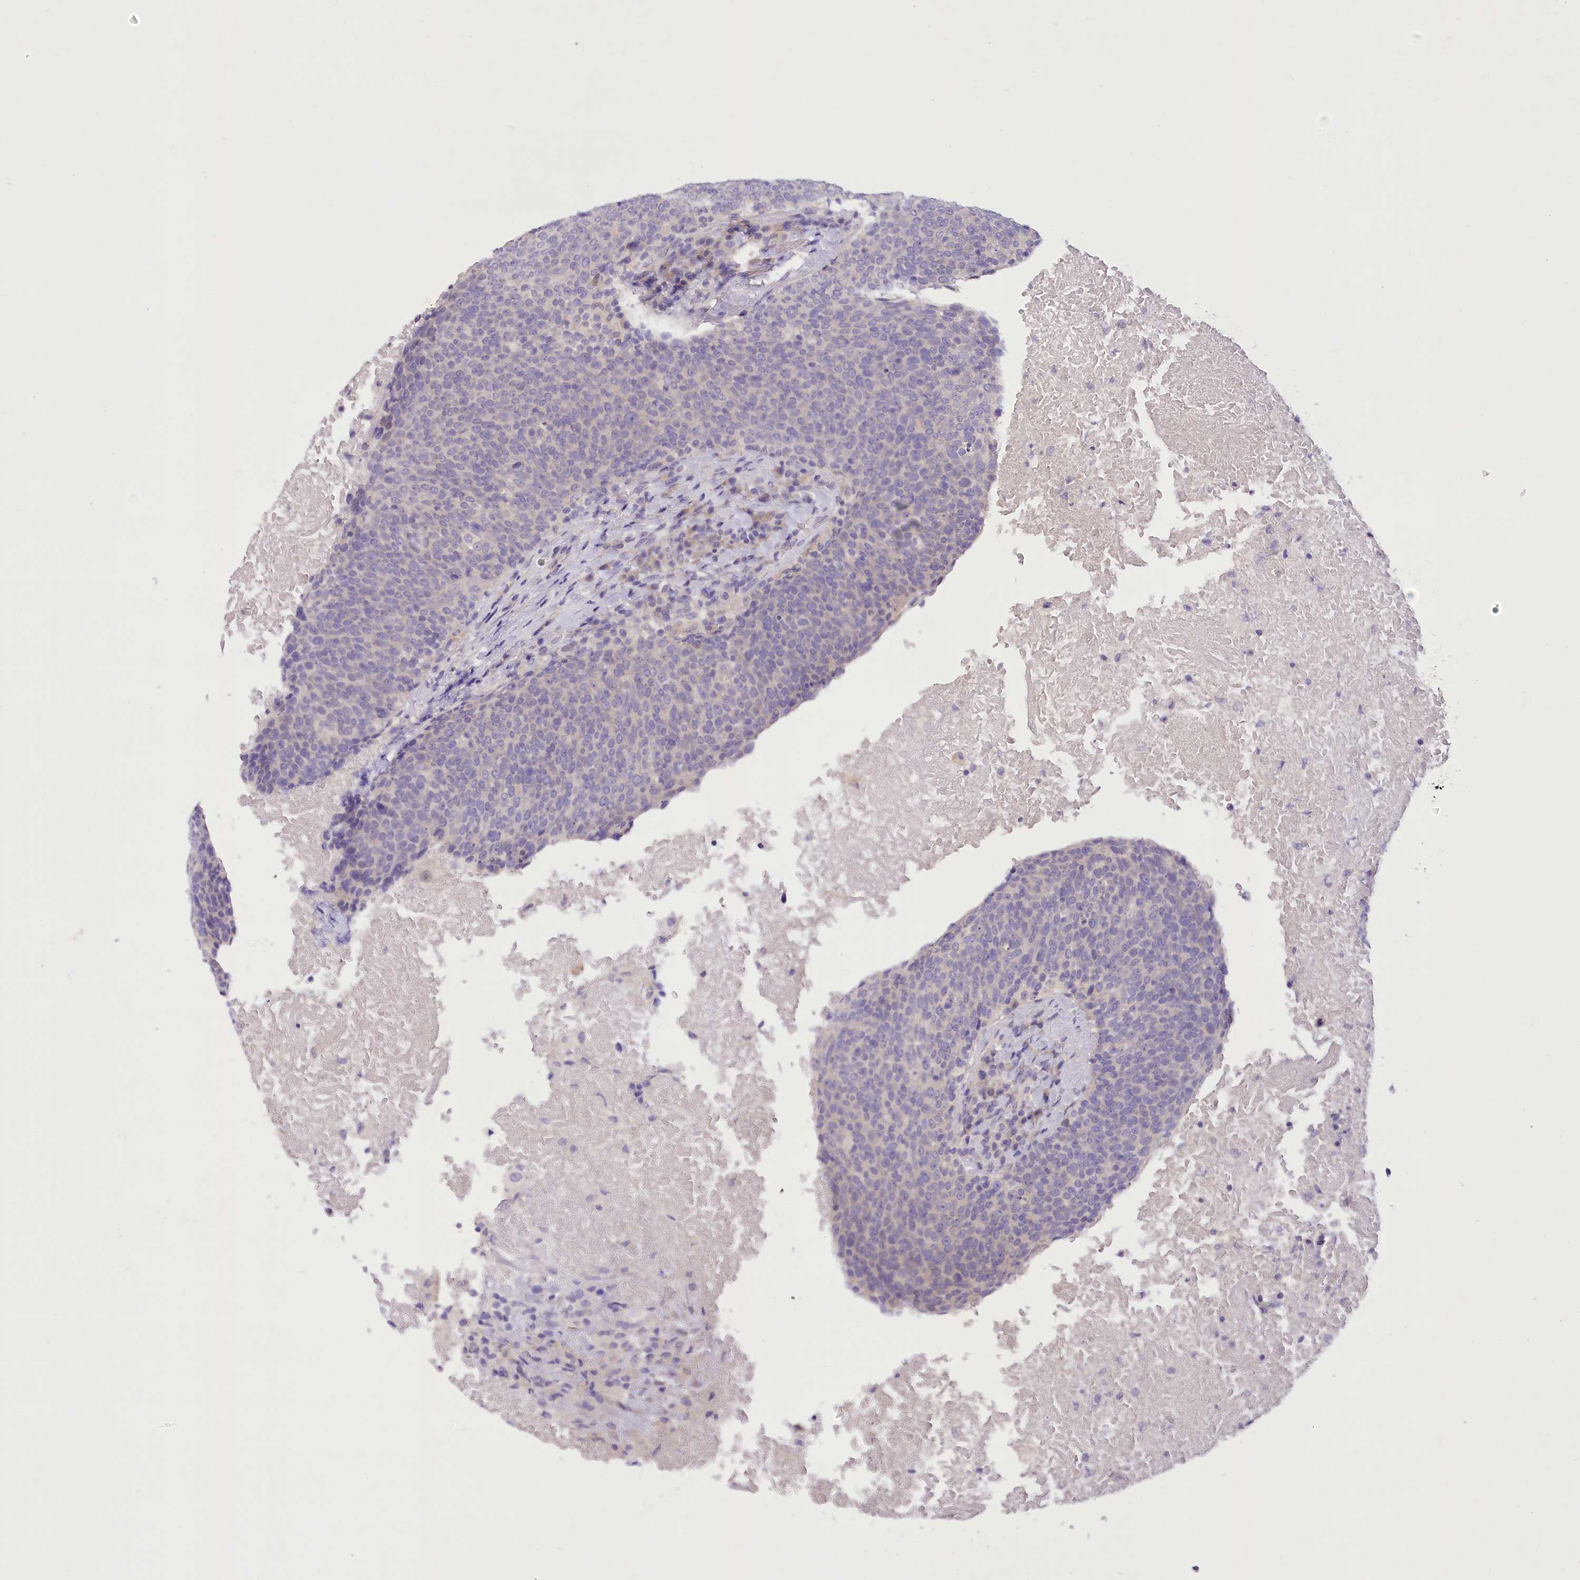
{"staining": {"intensity": "negative", "quantity": "none", "location": "none"}, "tissue": "head and neck cancer", "cell_type": "Tumor cells", "image_type": "cancer", "snomed": [{"axis": "morphology", "description": "Squamous cell carcinoma, NOS"}, {"axis": "morphology", "description": "Squamous cell carcinoma, metastatic, NOS"}, {"axis": "topography", "description": "Lymph node"}, {"axis": "topography", "description": "Head-Neck"}], "caption": "An immunohistochemistry histopathology image of head and neck metastatic squamous cell carcinoma is shown. There is no staining in tumor cells of head and neck metastatic squamous cell carcinoma.", "gene": "DCUN1D1", "patient": {"sex": "male", "age": 62}}